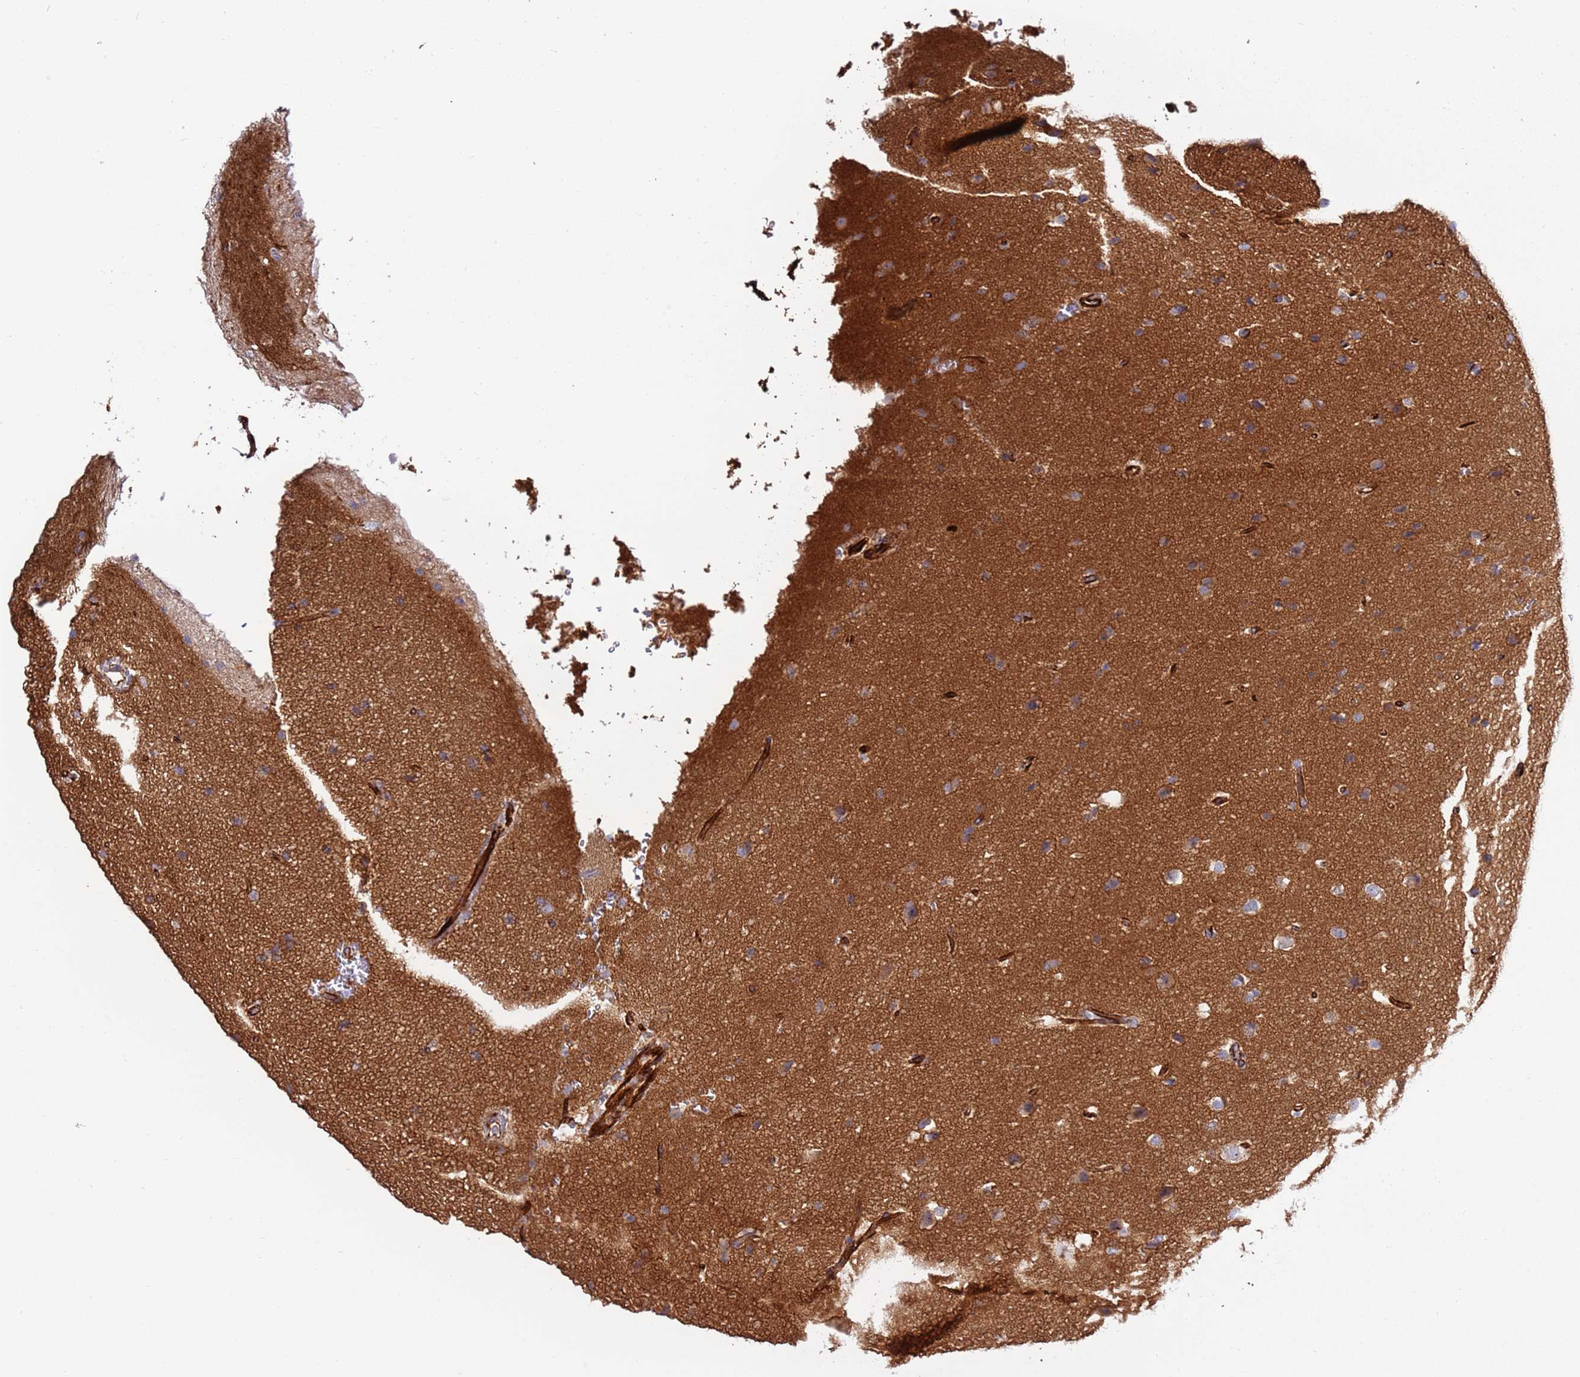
{"staining": {"intensity": "moderate", "quantity": ">75%", "location": "cytoplasmic/membranous"}, "tissue": "glioma", "cell_type": "Tumor cells", "image_type": "cancer", "snomed": [{"axis": "morphology", "description": "Glioma, malignant, Low grade"}, {"axis": "topography", "description": "Brain"}], "caption": "The photomicrograph reveals a brown stain indicating the presence of a protein in the cytoplasmic/membranous of tumor cells in glioma.", "gene": "MRGPRE", "patient": {"sex": "female", "age": 37}}